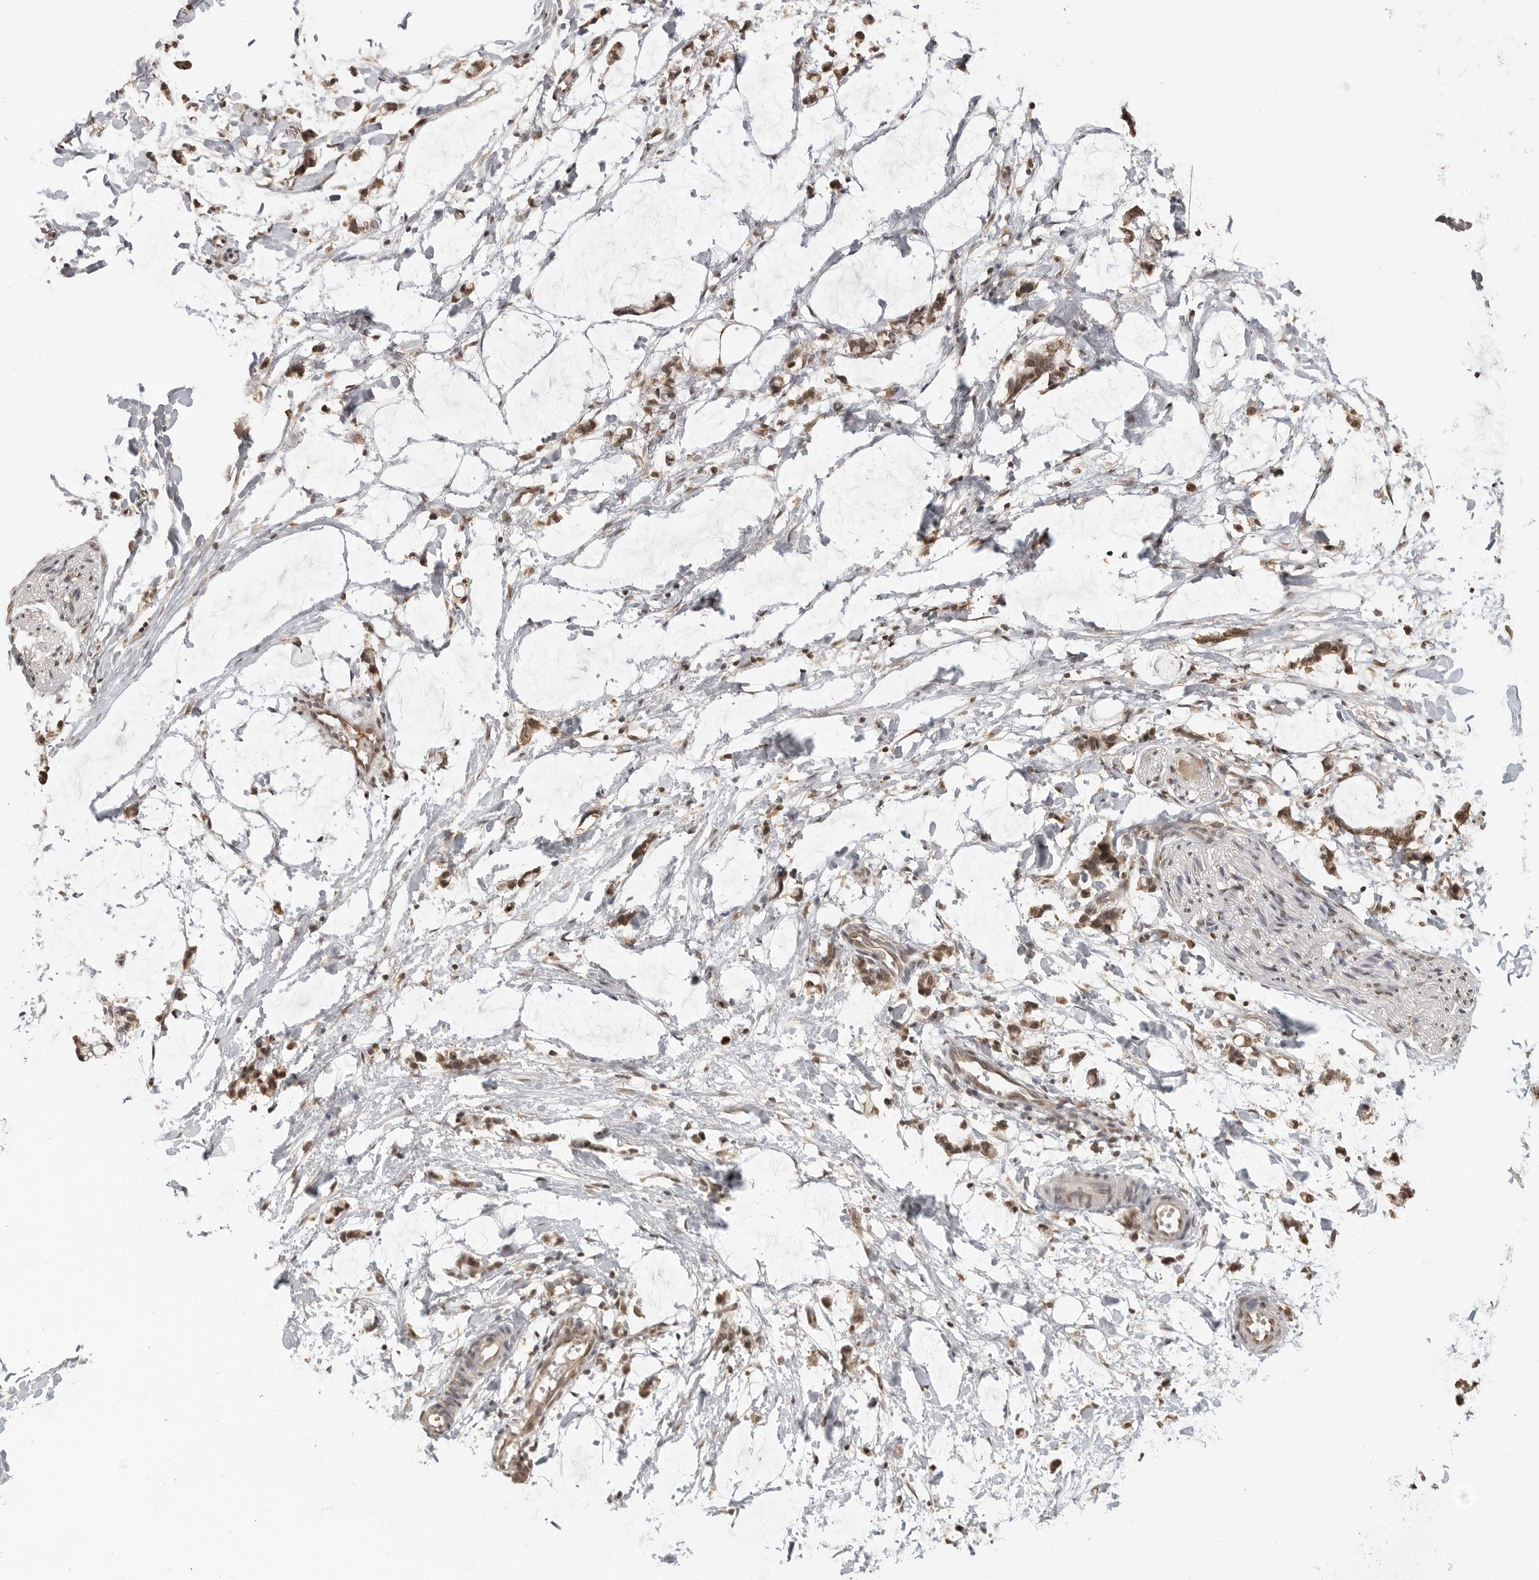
{"staining": {"intensity": "weak", "quantity": "25%-75%", "location": "cytoplasmic/membranous,nuclear"}, "tissue": "adipose tissue", "cell_type": "Adipocytes", "image_type": "normal", "snomed": [{"axis": "morphology", "description": "Normal tissue, NOS"}, {"axis": "morphology", "description": "Adenocarcinoma, NOS"}, {"axis": "topography", "description": "Colon"}, {"axis": "topography", "description": "Peripheral nerve tissue"}], "caption": "Approximately 25%-75% of adipocytes in normal adipose tissue reveal weak cytoplasmic/membranous,nuclear protein positivity as visualized by brown immunohistochemical staining.", "gene": "CLOCK", "patient": {"sex": "male", "age": 14}}